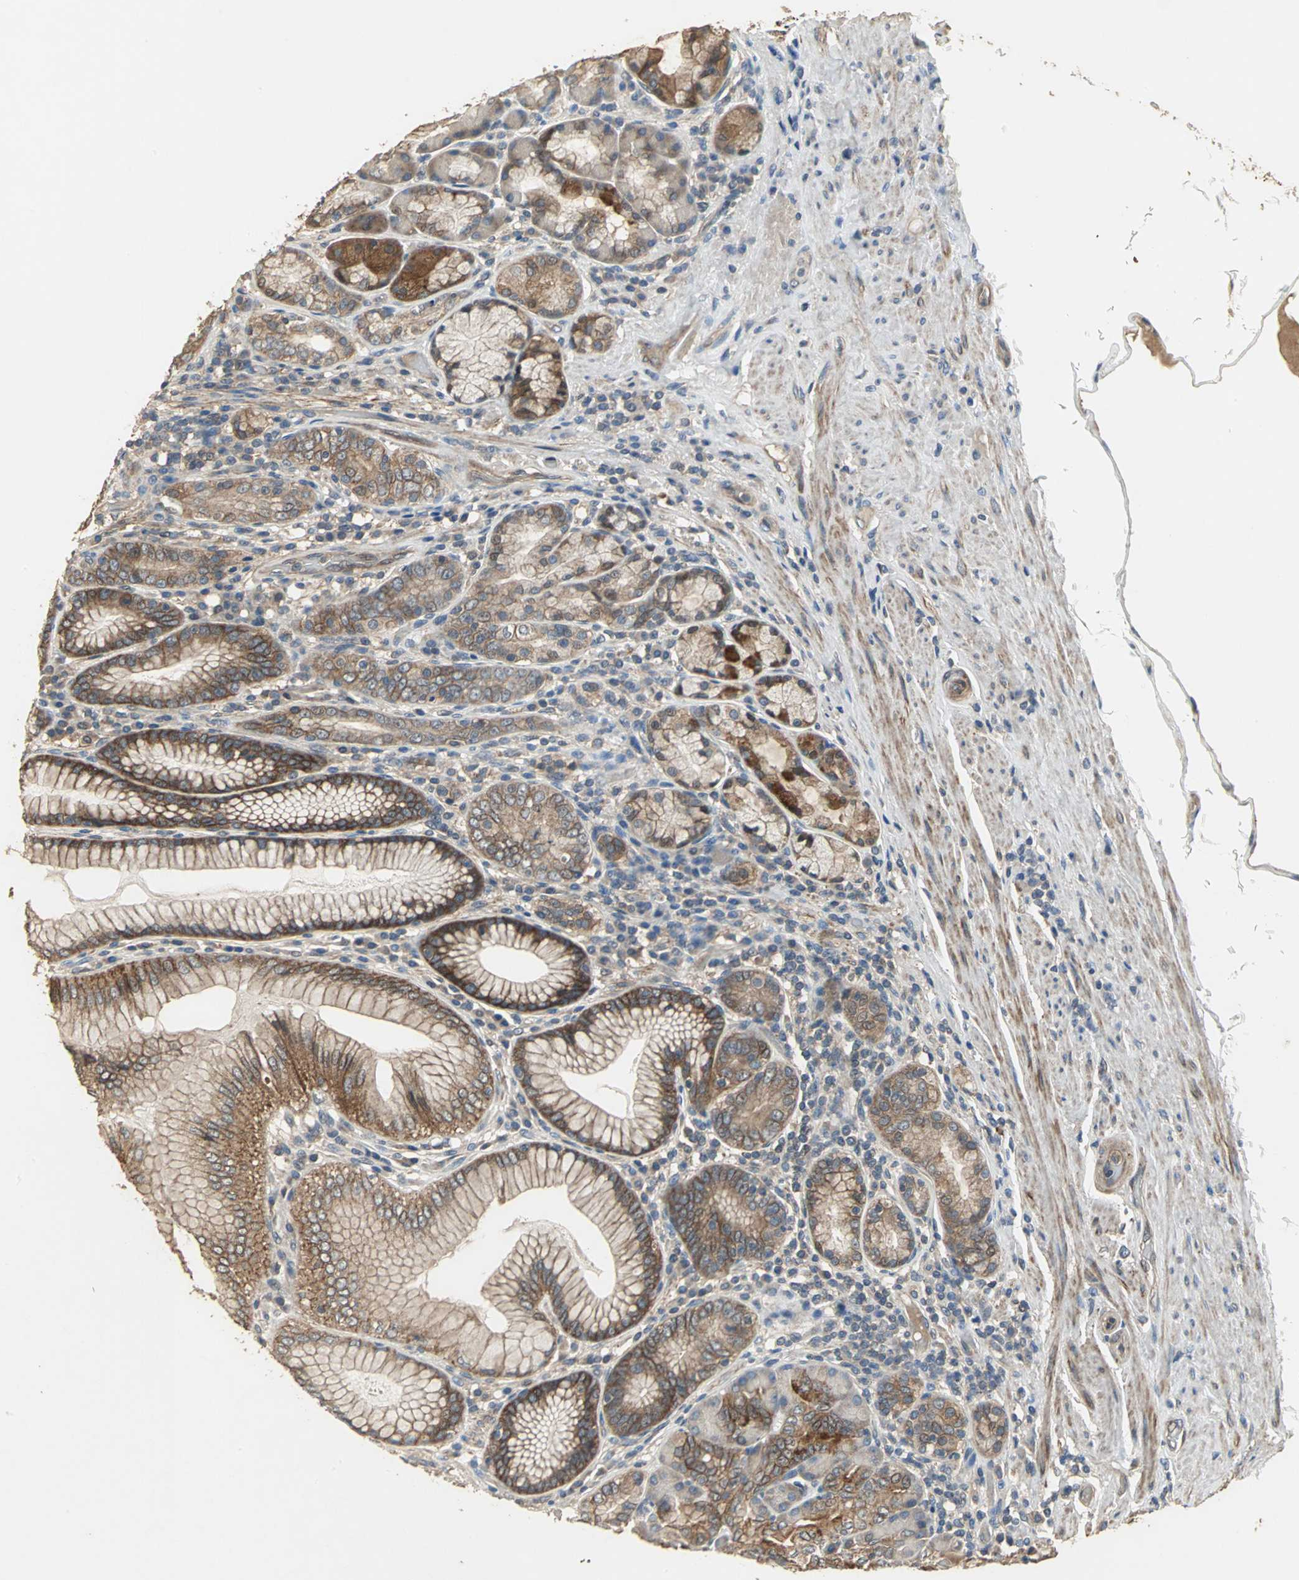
{"staining": {"intensity": "moderate", "quantity": ">75%", "location": "cytoplasmic/membranous"}, "tissue": "stomach", "cell_type": "Glandular cells", "image_type": "normal", "snomed": [{"axis": "morphology", "description": "Normal tissue, NOS"}, {"axis": "topography", "description": "Stomach, lower"}], "caption": "Immunohistochemistry (IHC) photomicrograph of normal stomach: human stomach stained using immunohistochemistry (IHC) exhibits medium levels of moderate protein expression localized specifically in the cytoplasmic/membranous of glandular cells, appearing as a cytoplasmic/membranous brown color.", "gene": "MET", "patient": {"sex": "female", "age": 76}}